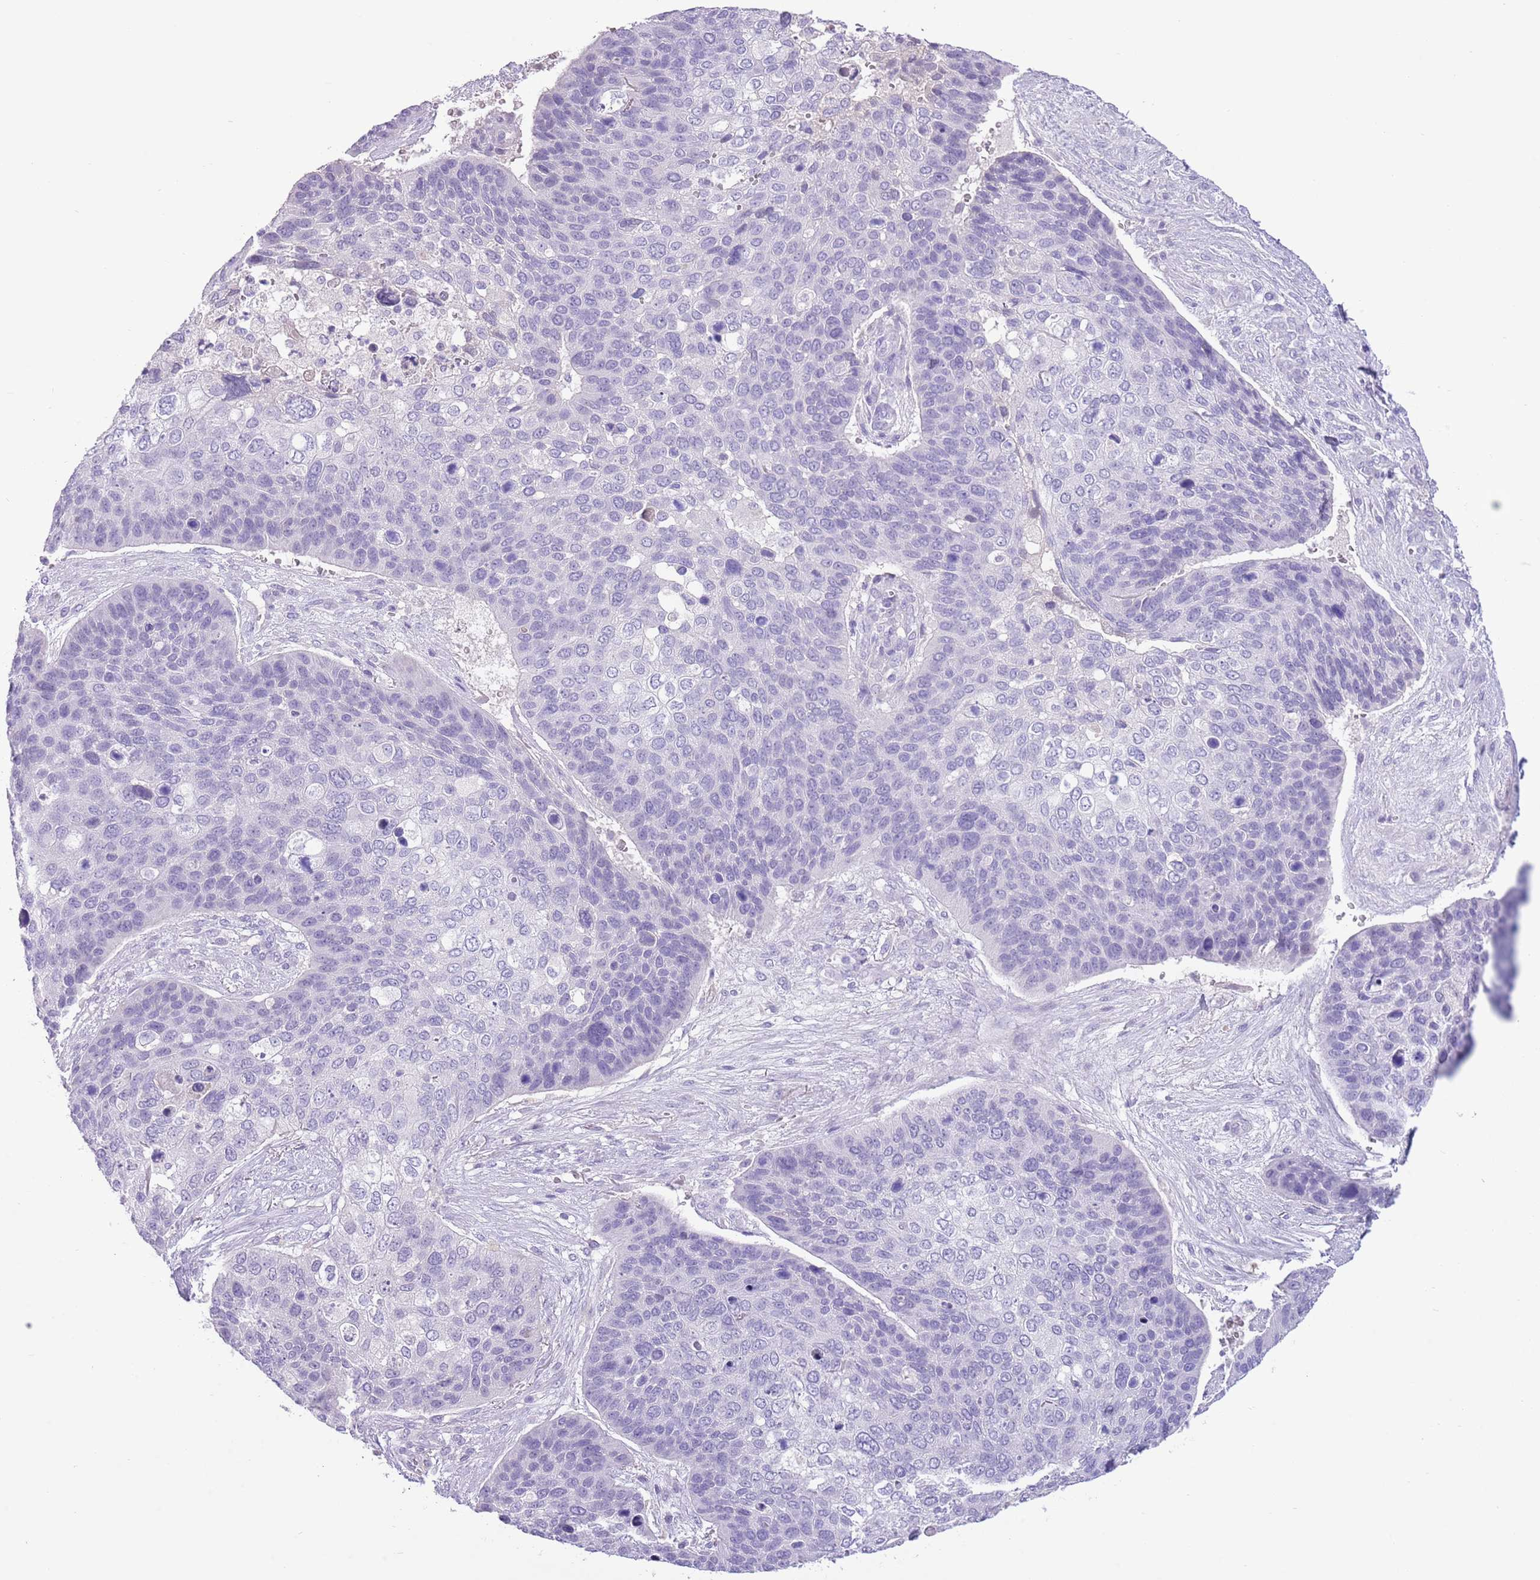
{"staining": {"intensity": "negative", "quantity": "none", "location": "none"}, "tissue": "skin cancer", "cell_type": "Tumor cells", "image_type": "cancer", "snomed": [{"axis": "morphology", "description": "Basal cell carcinoma"}, {"axis": "topography", "description": "Skin"}], "caption": "This is an immunohistochemistry histopathology image of skin basal cell carcinoma. There is no expression in tumor cells.", "gene": "TOX2", "patient": {"sex": "female", "age": 74}}